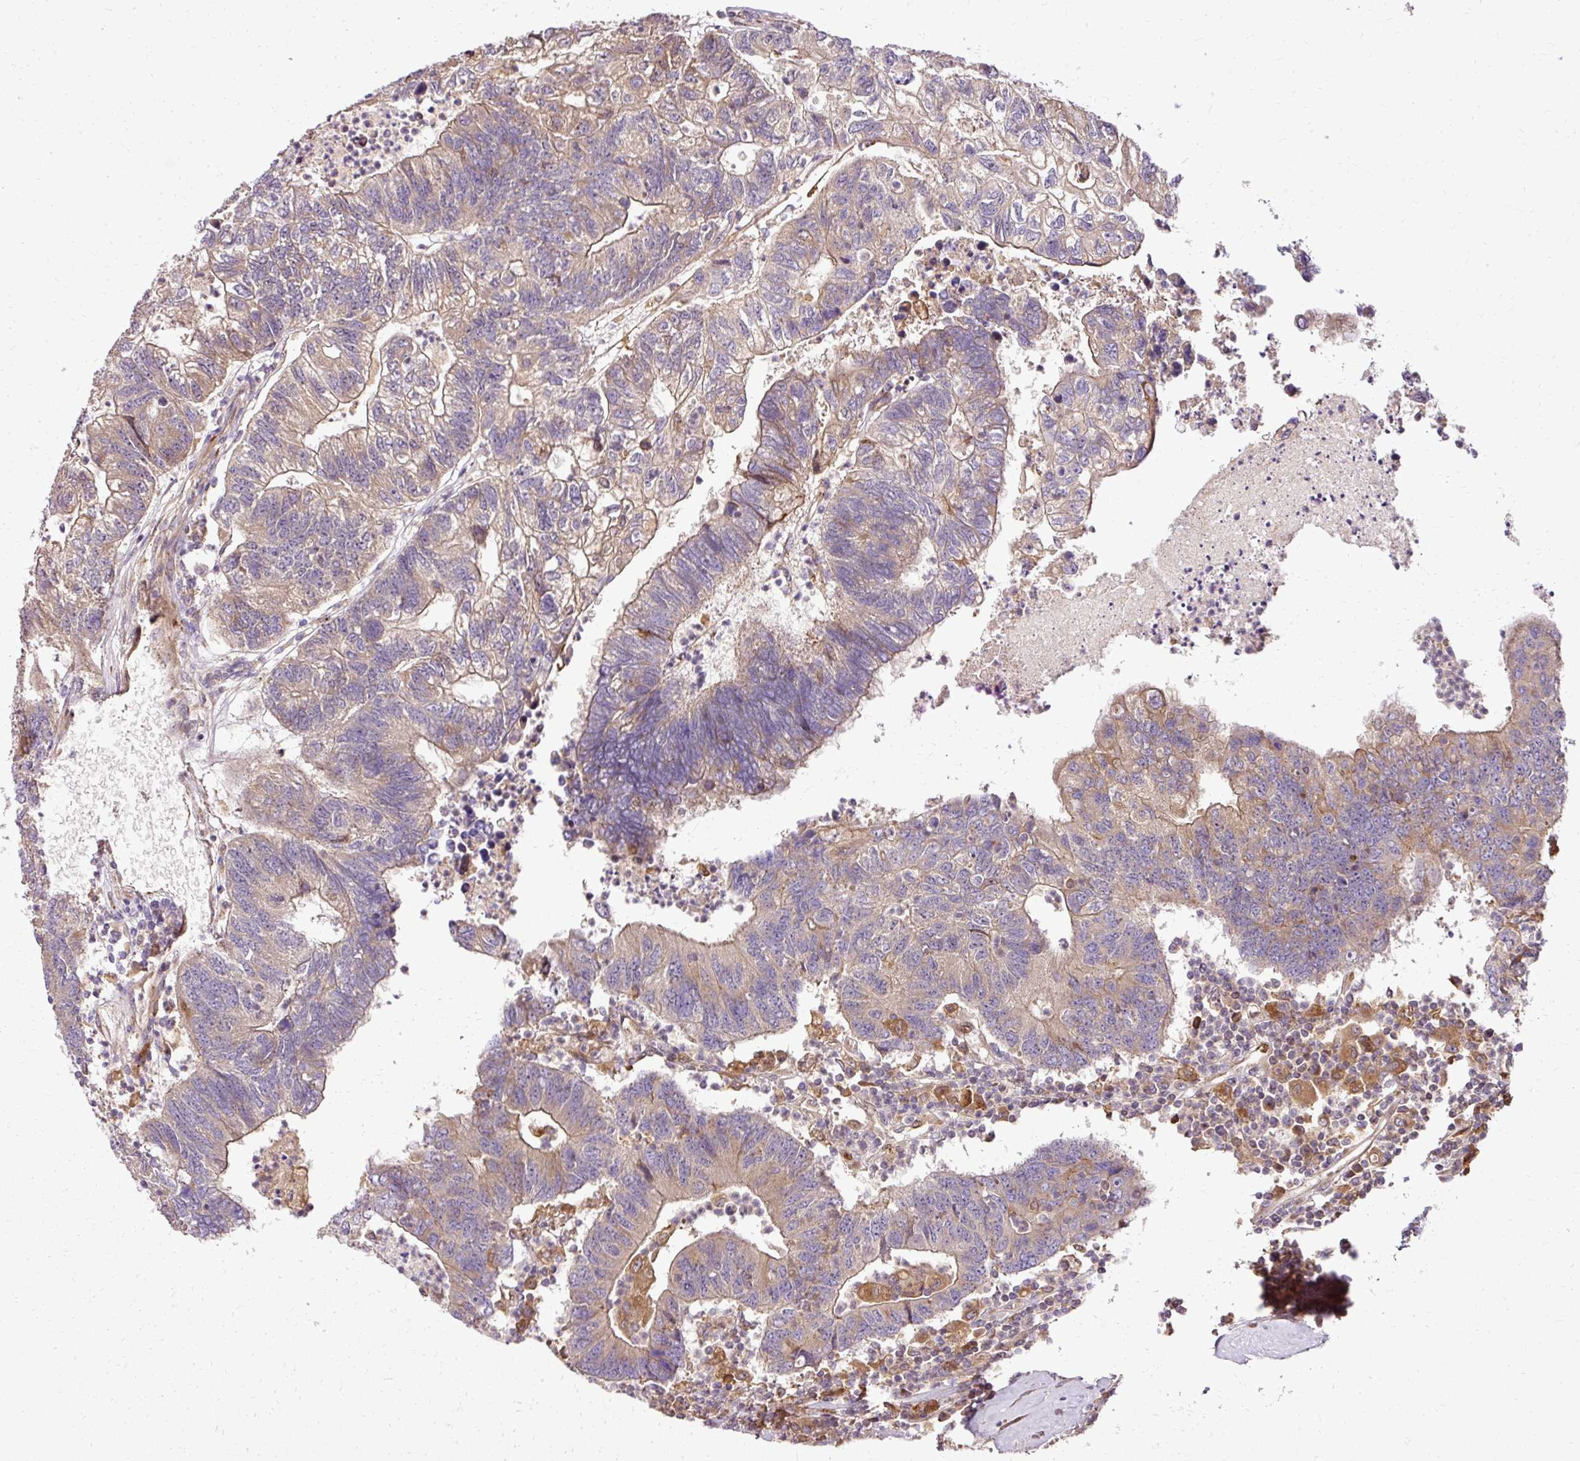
{"staining": {"intensity": "weak", "quantity": "25%-75%", "location": "cytoplasmic/membranous"}, "tissue": "colorectal cancer", "cell_type": "Tumor cells", "image_type": "cancer", "snomed": [{"axis": "morphology", "description": "Adenocarcinoma, NOS"}, {"axis": "topography", "description": "Colon"}], "caption": "Colorectal cancer (adenocarcinoma) tissue shows weak cytoplasmic/membranous positivity in about 25%-75% of tumor cells", "gene": "NAPA", "patient": {"sex": "female", "age": 48}}